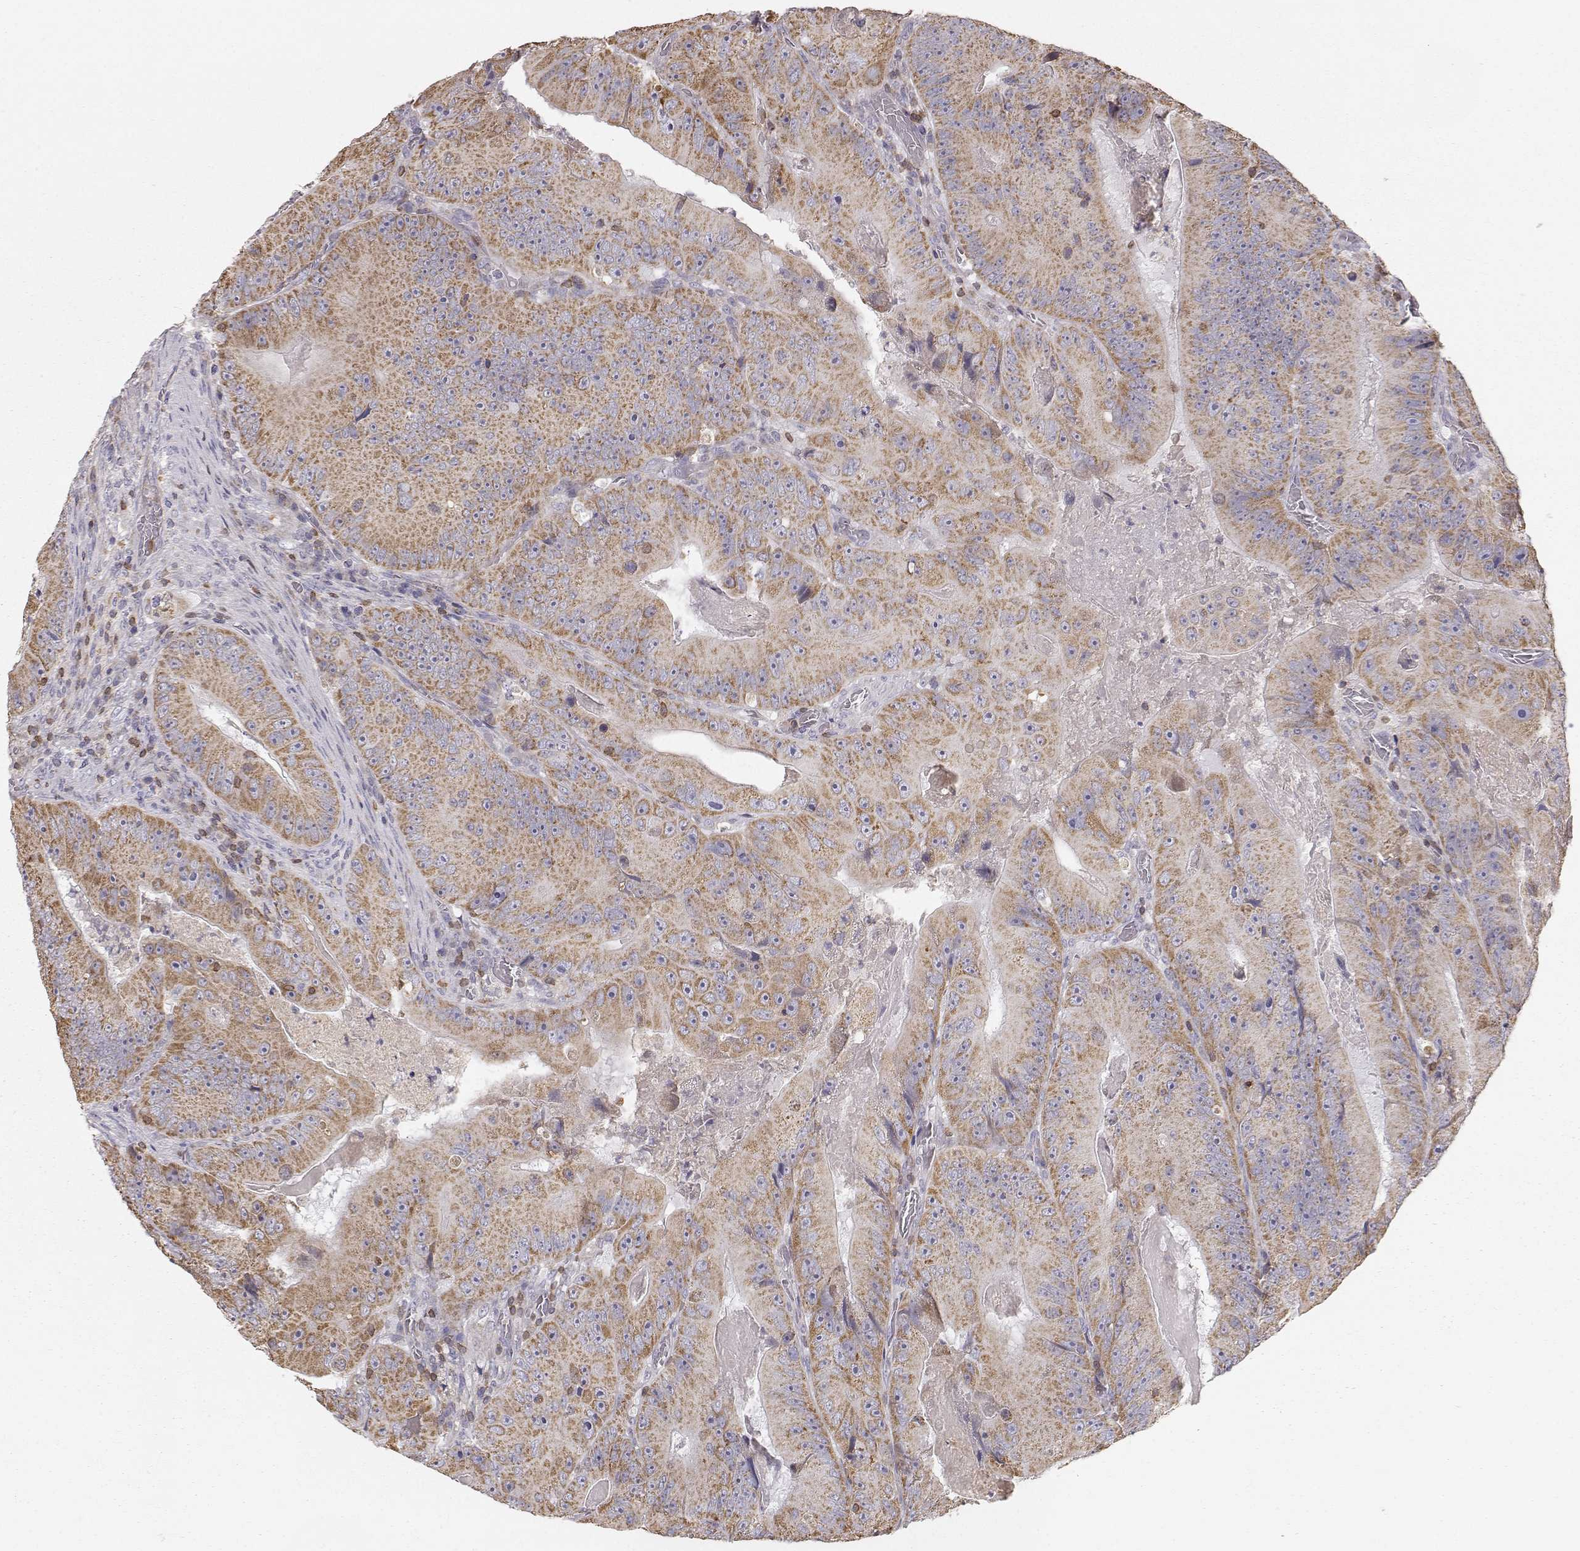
{"staining": {"intensity": "moderate", "quantity": ">75%", "location": "cytoplasmic/membranous"}, "tissue": "colorectal cancer", "cell_type": "Tumor cells", "image_type": "cancer", "snomed": [{"axis": "morphology", "description": "Adenocarcinoma, NOS"}, {"axis": "topography", "description": "Colon"}], "caption": "Colorectal cancer stained with a protein marker demonstrates moderate staining in tumor cells.", "gene": "GRAP2", "patient": {"sex": "female", "age": 86}}